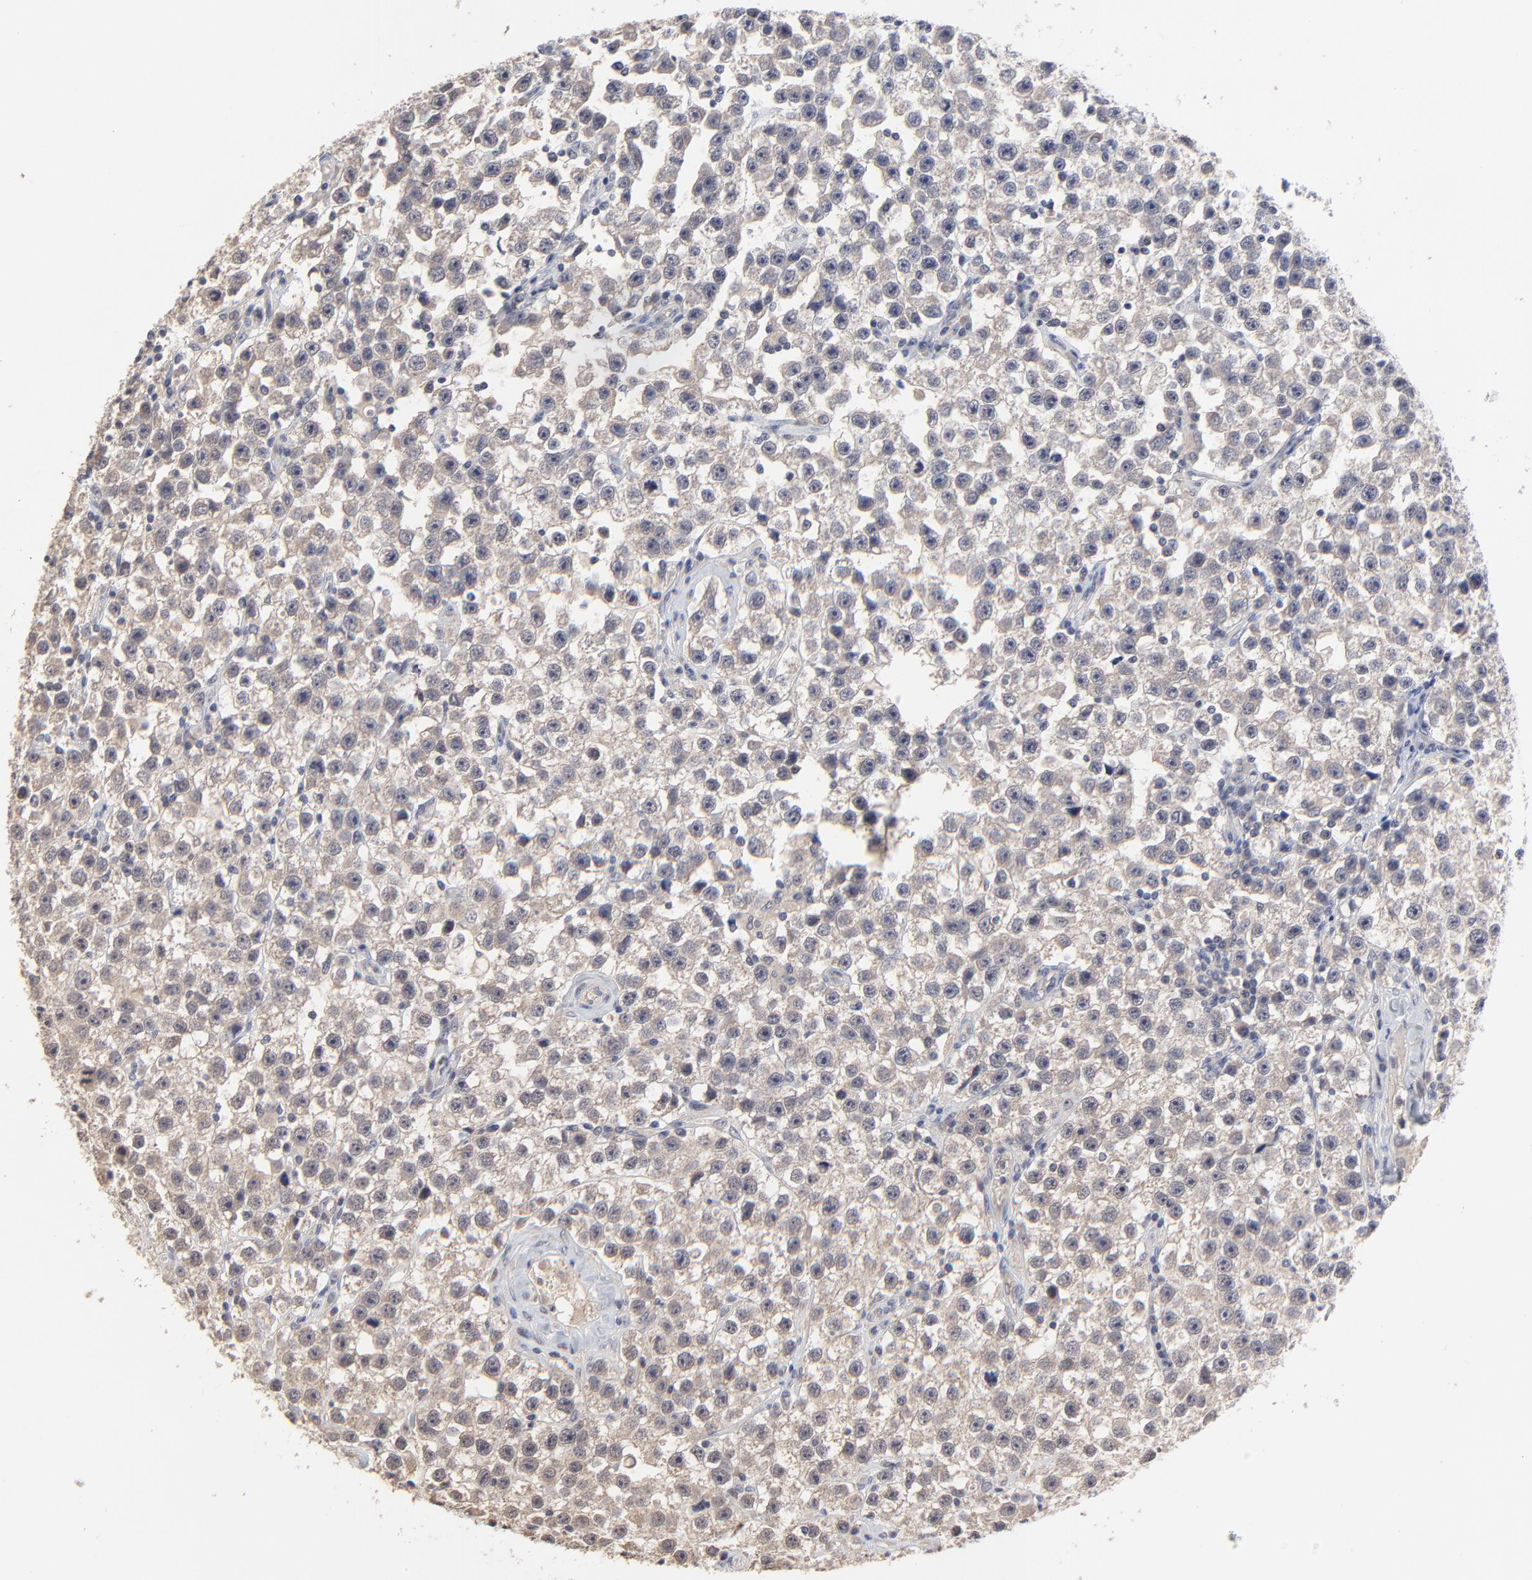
{"staining": {"intensity": "negative", "quantity": "none", "location": "none"}, "tissue": "testis cancer", "cell_type": "Tumor cells", "image_type": "cancer", "snomed": [{"axis": "morphology", "description": "Seminoma, NOS"}, {"axis": "topography", "description": "Testis"}], "caption": "There is no significant expression in tumor cells of seminoma (testis).", "gene": "FAM199X", "patient": {"sex": "male", "age": 32}}